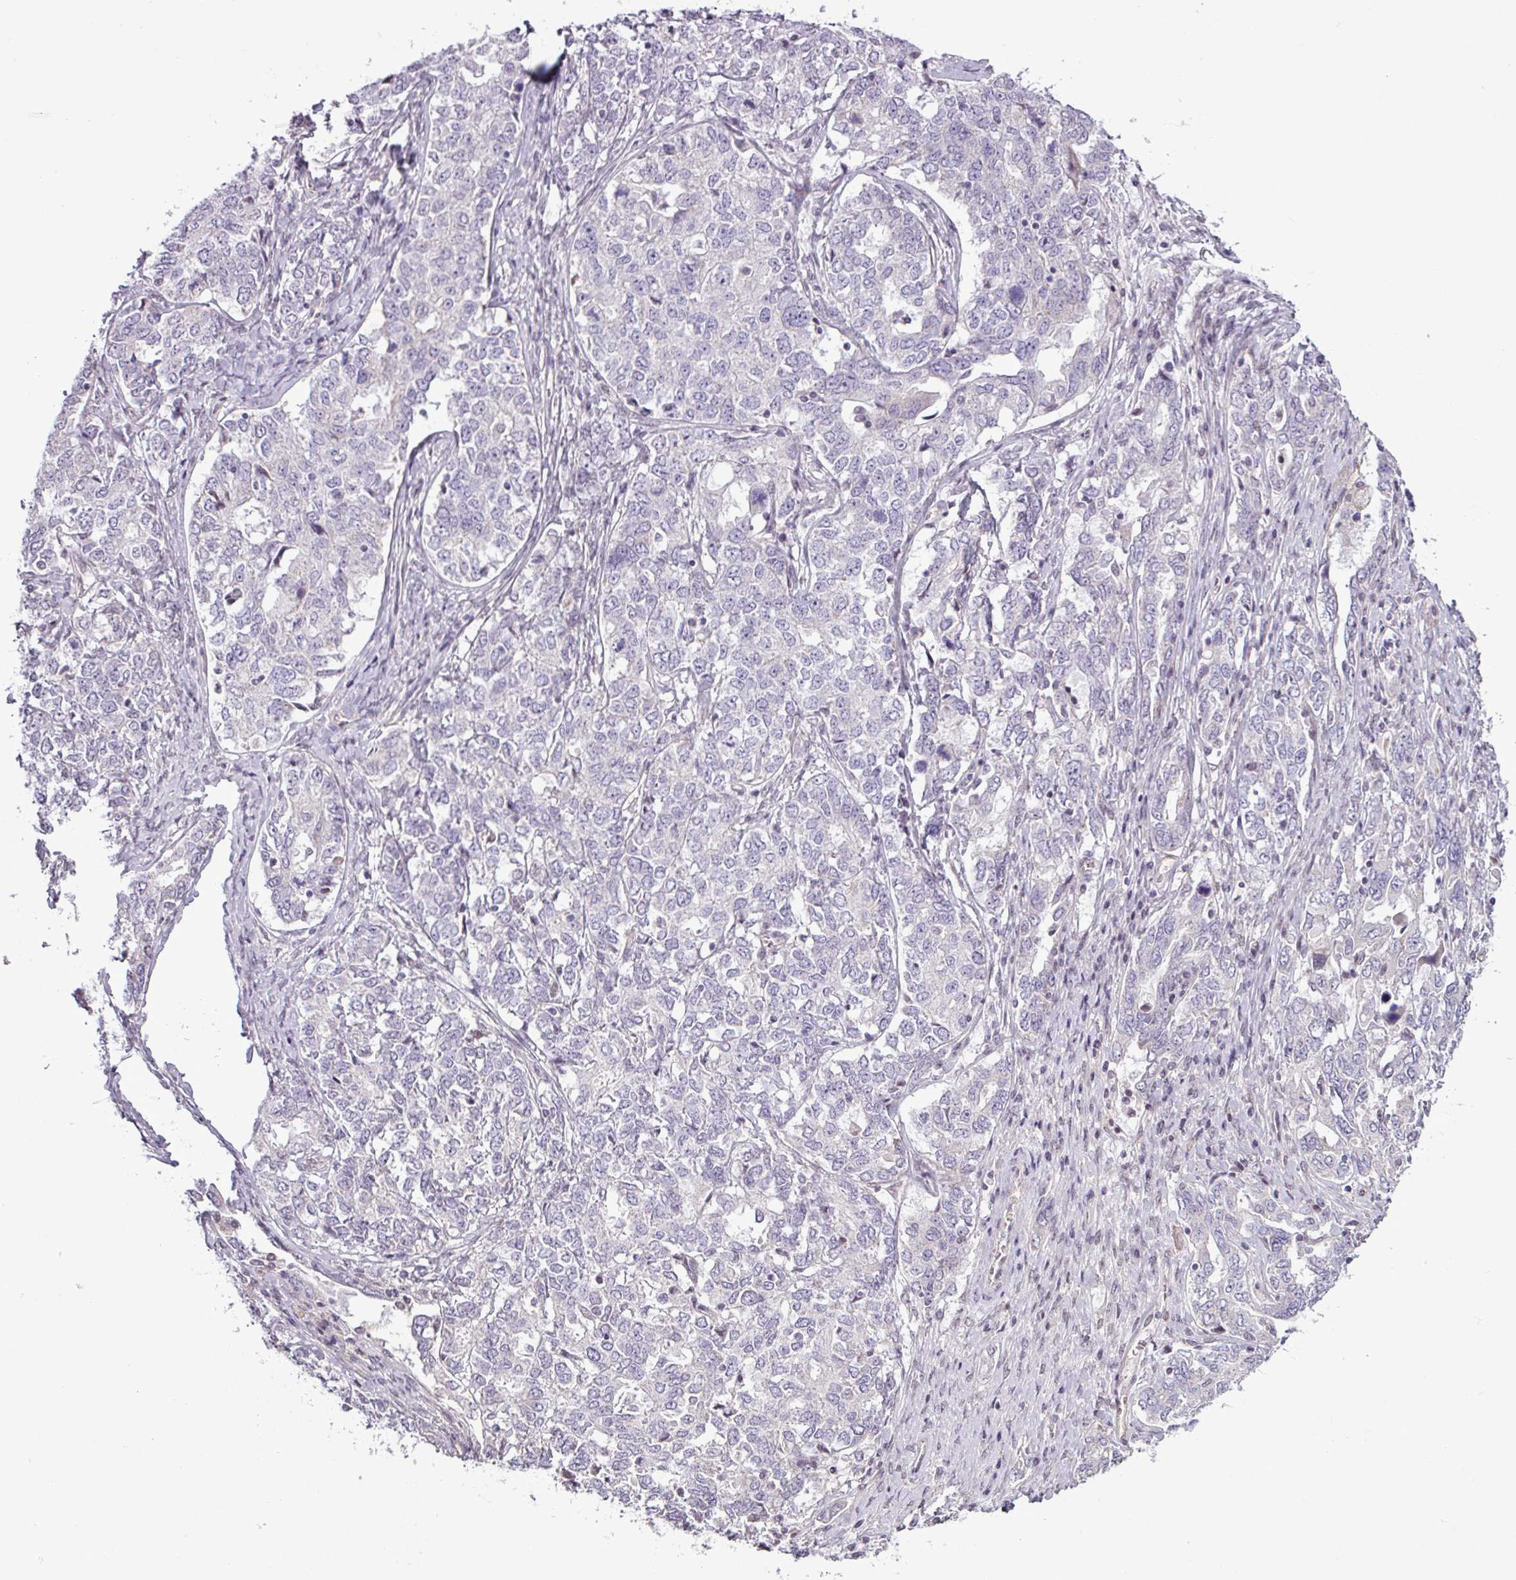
{"staining": {"intensity": "negative", "quantity": "none", "location": "none"}, "tissue": "ovarian cancer", "cell_type": "Tumor cells", "image_type": "cancer", "snomed": [{"axis": "morphology", "description": "Carcinoma, endometroid"}, {"axis": "topography", "description": "Ovary"}], "caption": "Immunohistochemical staining of ovarian cancer (endometroid carcinoma) reveals no significant staining in tumor cells.", "gene": "GPT2", "patient": {"sex": "female", "age": 62}}